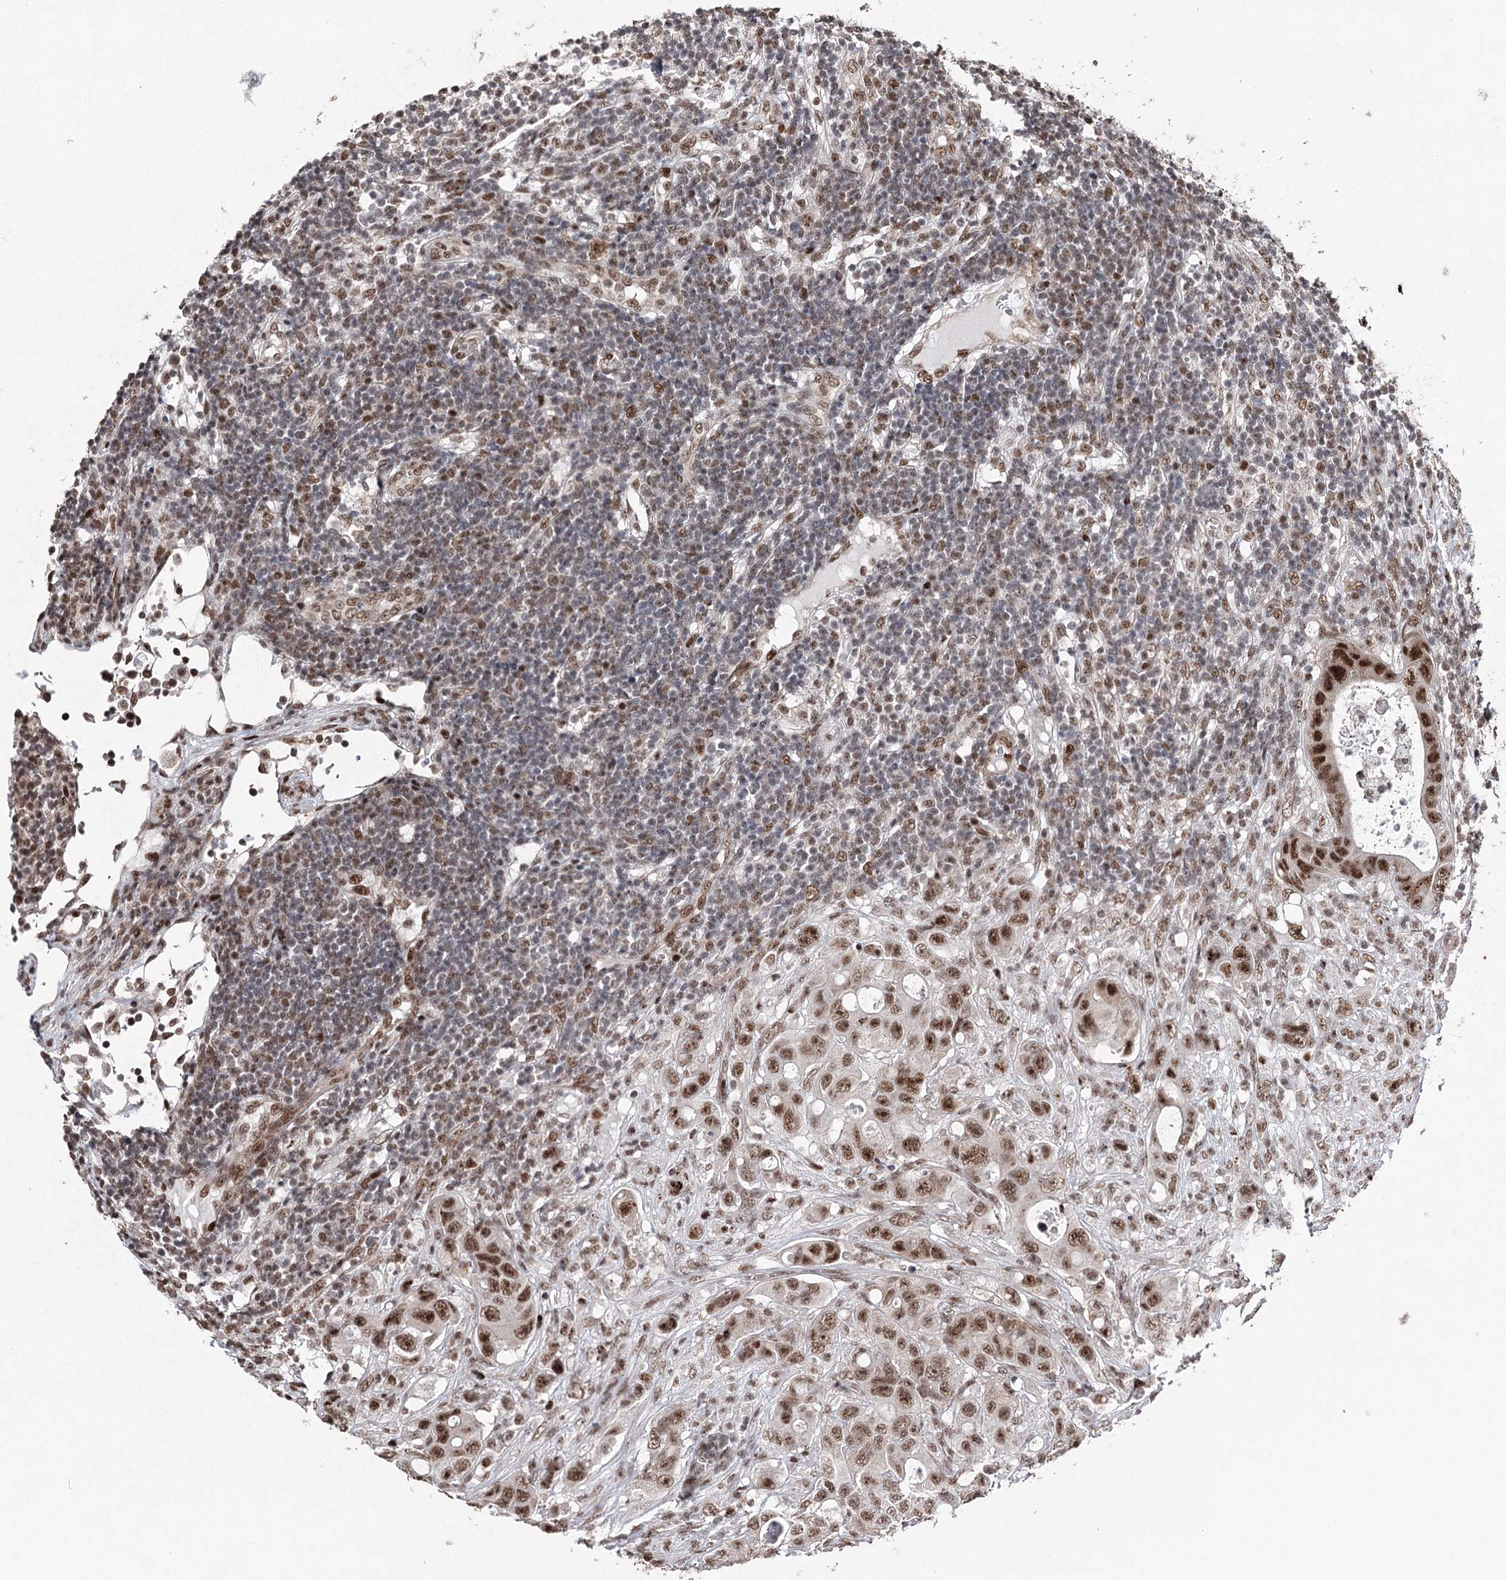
{"staining": {"intensity": "strong", "quantity": ">75%", "location": "nuclear"}, "tissue": "colorectal cancer", "cell_type": "Tumor cells", "image_type": "cancer", "snomed": [{"axis": "morphology", "description": "Adenocarcinoma, NOS"}, {"axis": "topography", "description": "Colon"}], "caption": "Immunohistochemical staining of colorectal cancer (adenocarcinoma) reveals high levels of strong nuclear protein staining in approximately >75% of tumor cells.", "gene": "PDCD4", "patient": {"sex": "female", "age": 46}}